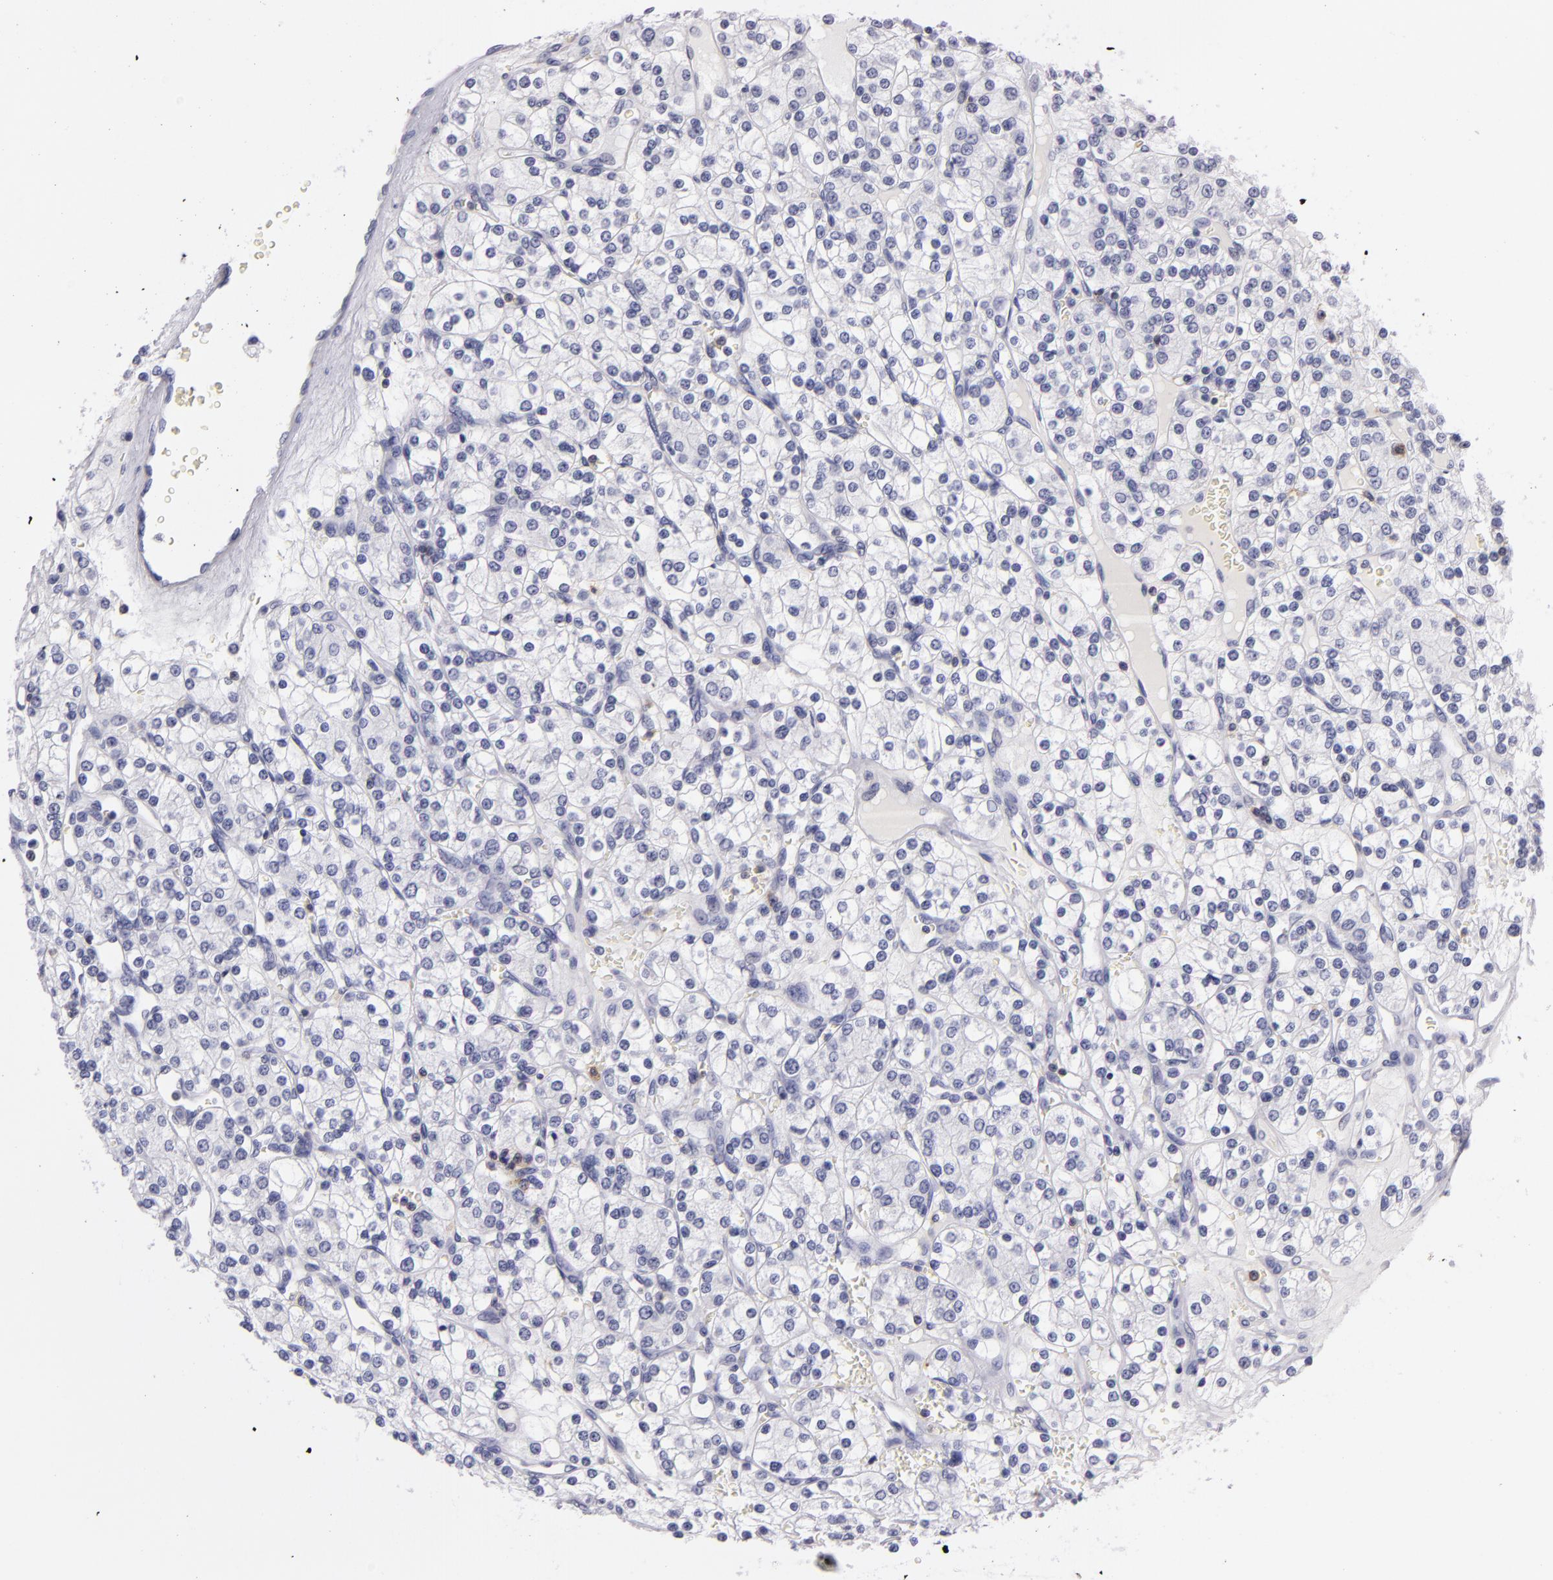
{"staining": {"intensity": "negative", "quantity": "none", "location": "none"}, "tissue": "renal cancer", "cell_type": "Tumor cells", "image_type": "cancer", "snomed": [{"axis": "morphology", "description": "Adenocarcinoma, NOS"}, {"axis": "topography", "description": "Kidney"}], "caption": "The micrograph demonstrates no staining of tumor cells in renal cancer.", "gene": "CD48", "patient": {"sex": "female", "age": 62}}